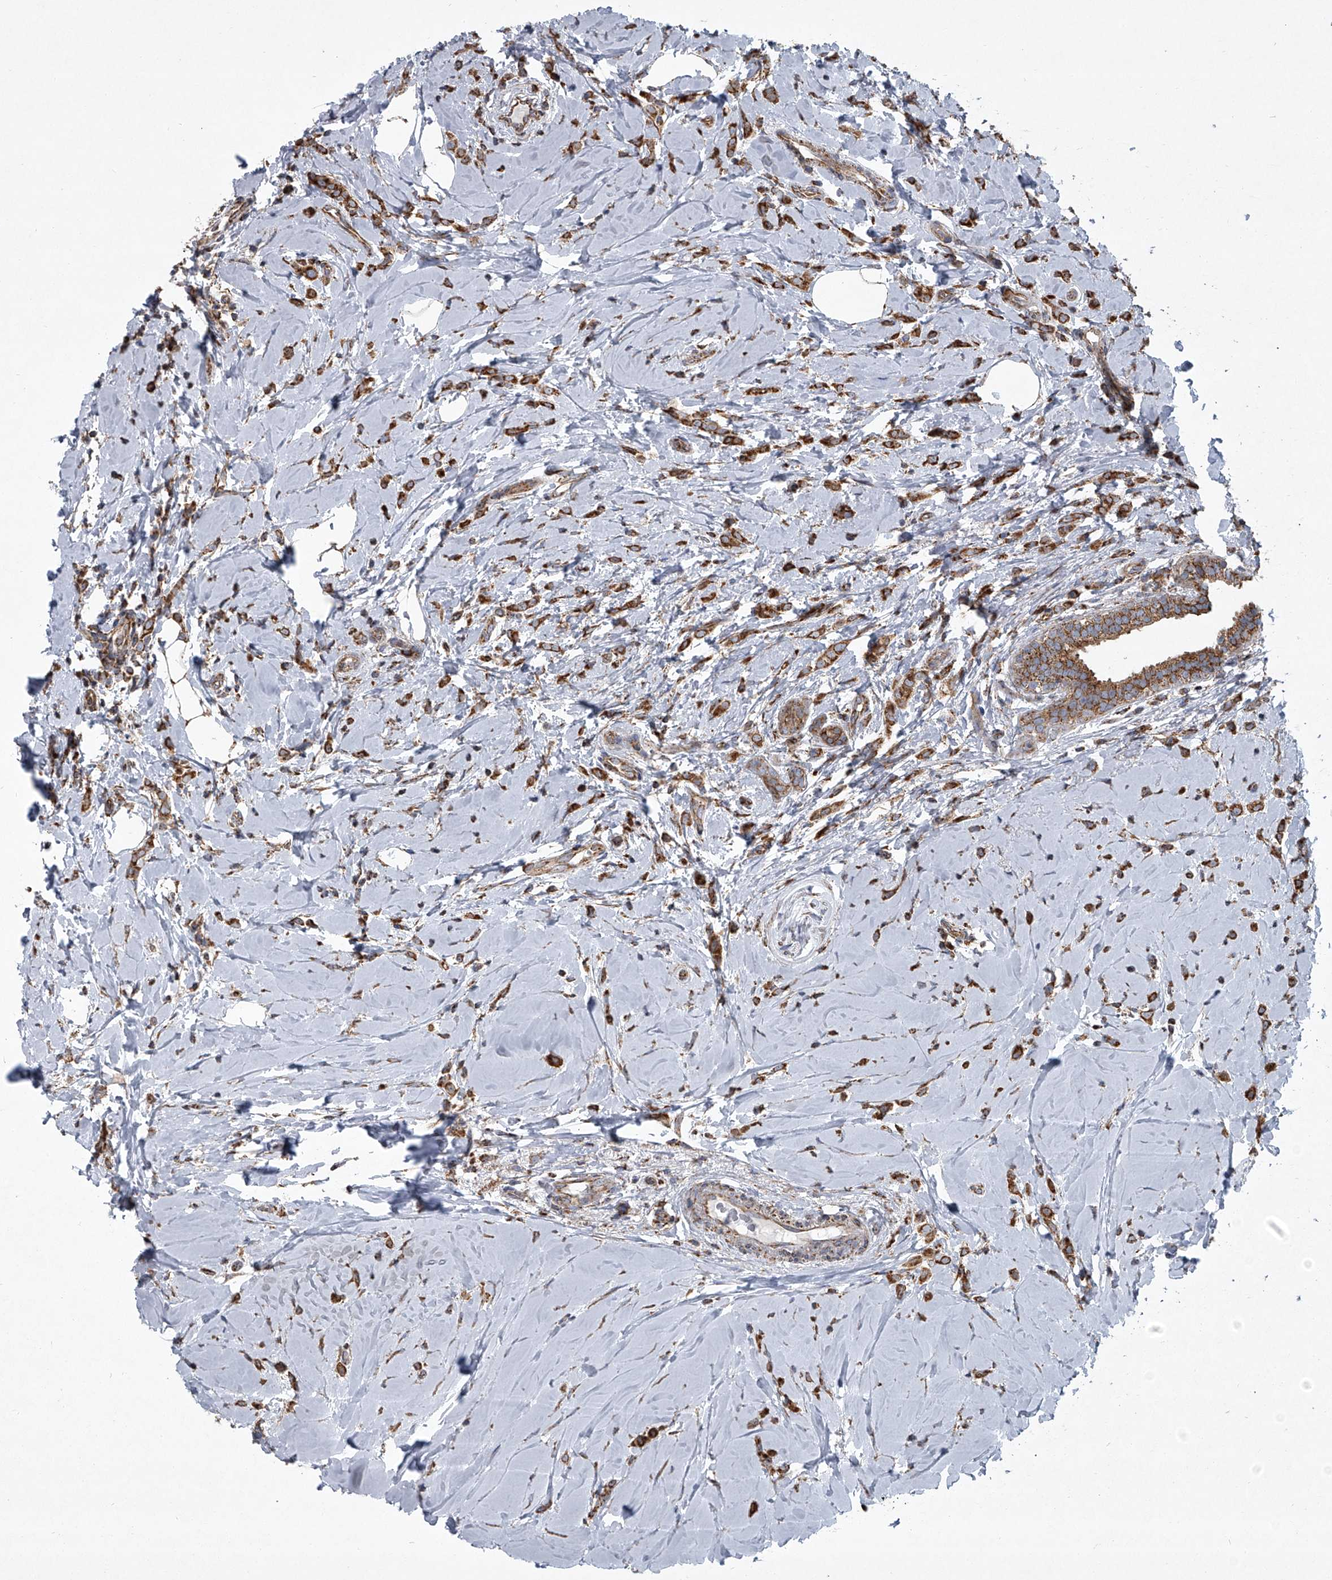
{"staining": {"intensity": "moderate", "quantity": ">75%", "location": "cytoplasmic/membranous"}, "tissue": "breast cancer", "cell_type": "Tumor cells", "image_type": "cancer", "snomed": [{"axis": "morphology", "description": "Lobular carcinoma"}, {"axis": "topography", "description": "Breast"}], "caption": "Protein analysis of breast cancer tissue reveals moderate cytoplasmic/membranous expression in approximately >75% of tumor cells. (DAB (3,3'-diaminobenzidine) = brown stain, brightfield microscopy at high magnification).", "gene": "ZC3H15", "patient": {"sex": "female", "age": 47}}